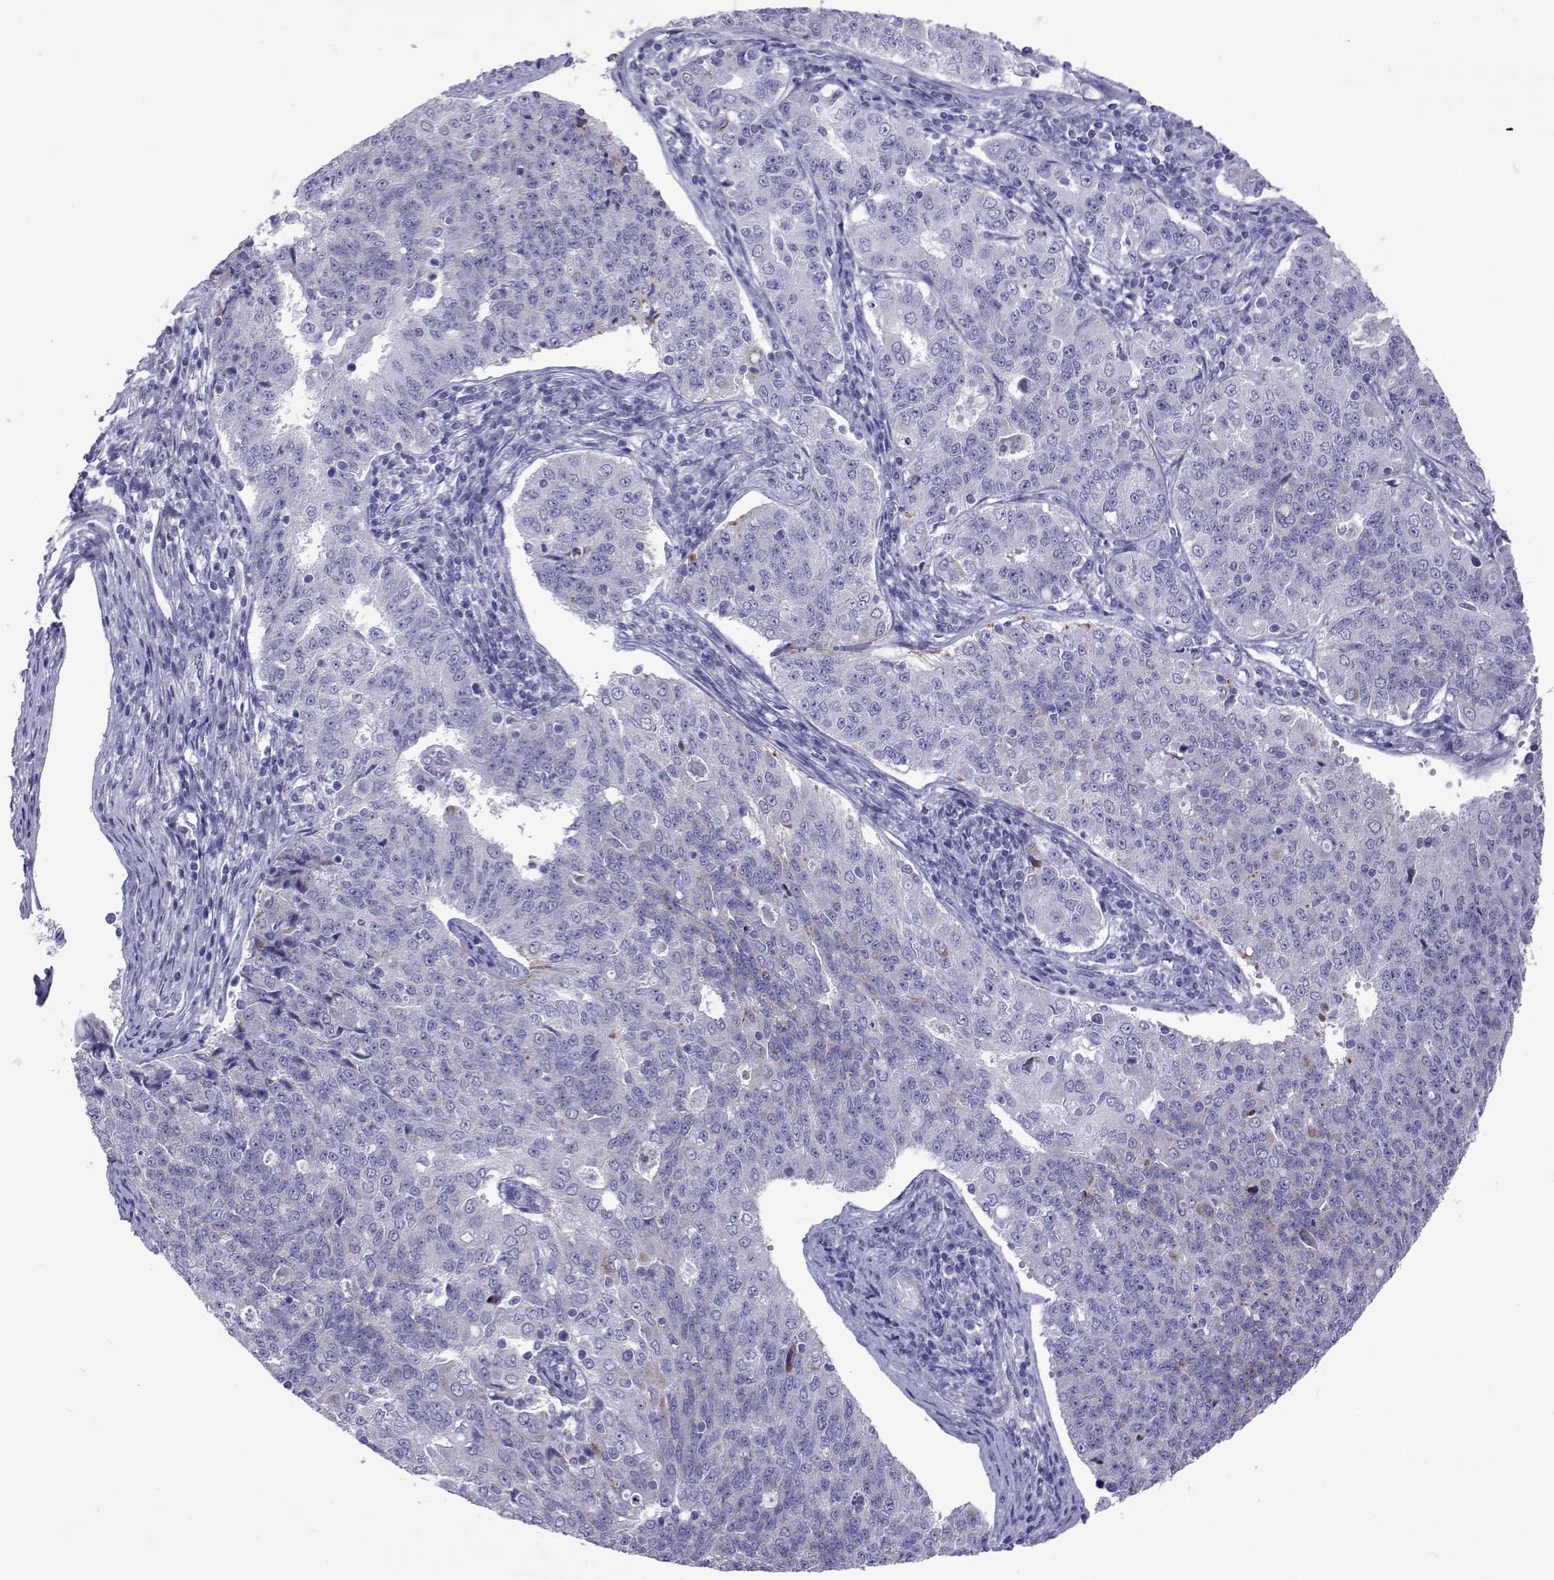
{"staining": {"intensity": "negative", "quantity": "none", "location": "none"}, "tissue": "endometrial cancer", "cell_type": "Tumor cells", "image_type": "cancer", "snomed": [{"axis": "morphology", "description": "Adenocarcinoma, NOS"}, {"axis": "topography", "description": "Endometrium"}], "caption": "A photomicrograph of endometrial cancer stained for a protein displays no brown staining in tumor cells.", "gene": "UMODL1", "patient": {"sex": "female", "age": 43}}